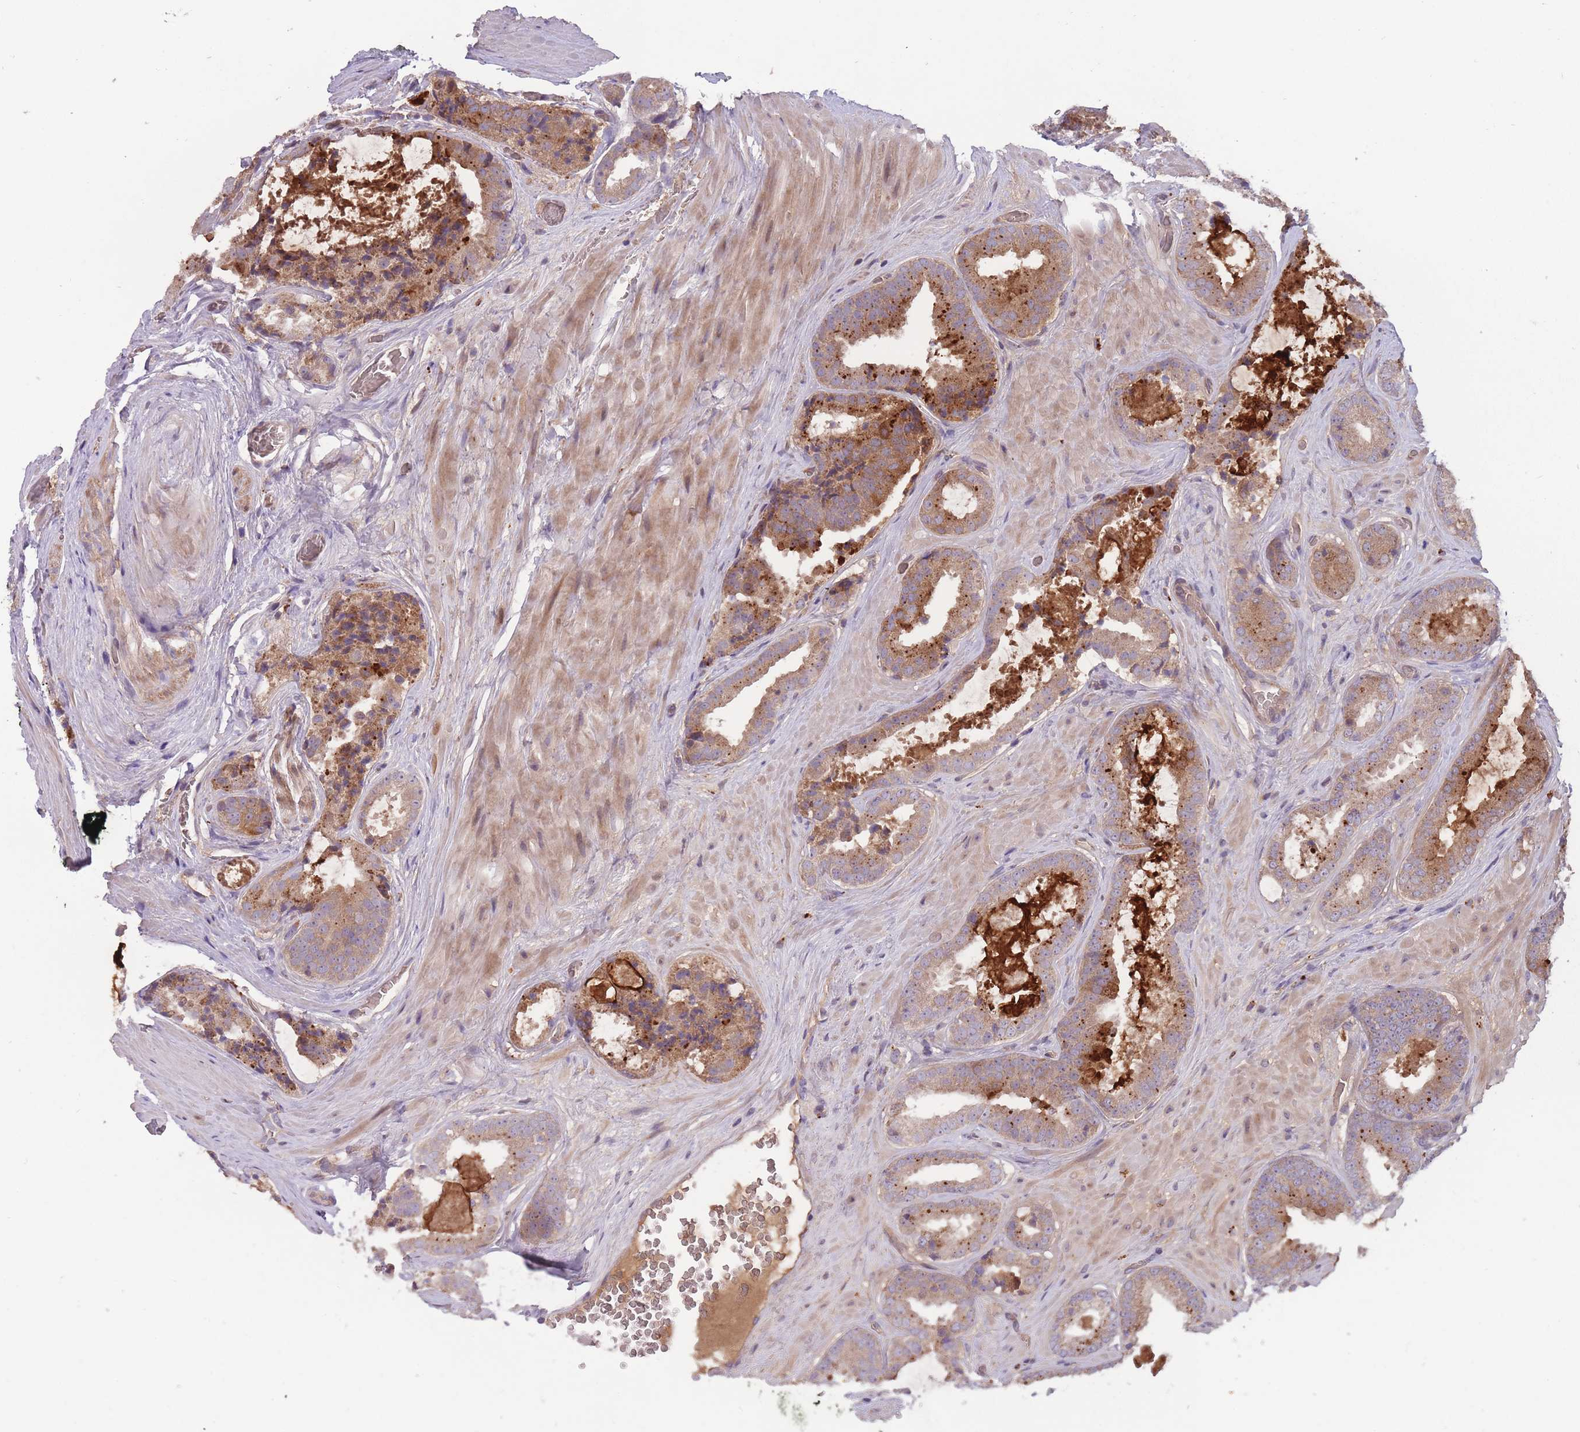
{"staining": {"intensity": "moderate", "quantity": "25%-75%", "location": "cytoplasmic/membranous"}, "tissue": "prostate cancer", "cell_type": "Tumor cells", "image_type": "cancer", "snomed": [{"axis": "morphology", "description": "Adenocarcinoma, Low grade"}, {"axis": "topography", "description": "Prostate"}], "caption": "IHC photomicrograph of neoplastic tissue: human prostate cancer (adenocarcinoma (low-grade)) stained using immunohistochemistry shows medium levels of moderate protein expression localized specifically in the cytoplasmic/membranous of tumor cells, appearing as a cytoplasmic/membranous brown color.", "gene": "ITPKC", "patient": {"sex": "male", "age": 57}}